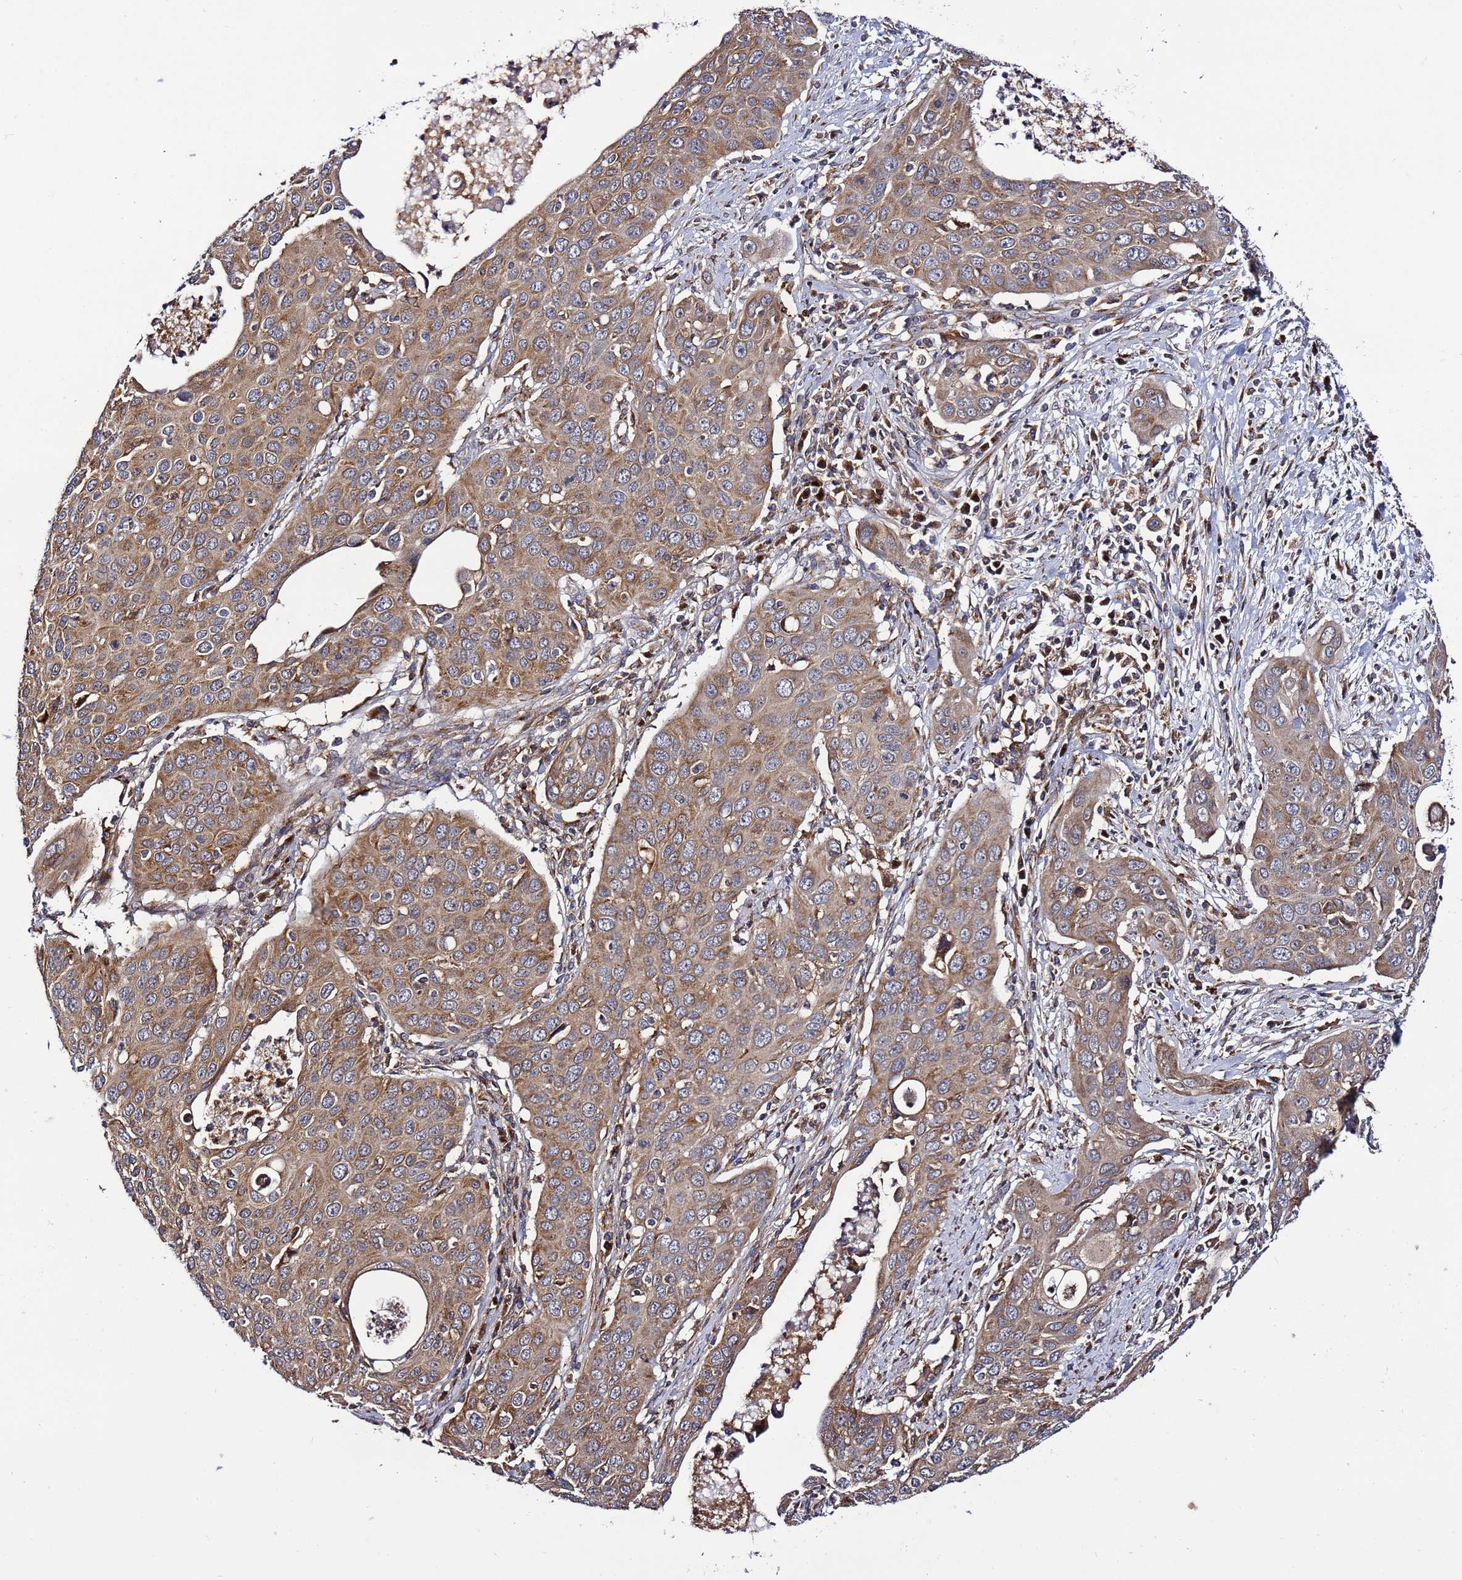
{"staining": {"intensity": "moderate", "quantity": ">75%", "location": "cytoplasmic/membranous"}, "tissue": "cervical cancer", "cell_type": "Tumor cells", "image_type": "cancer", "snomed": [{"axis": "morphology", "description": "Squamous cell carcinoma, NOS"}, {"axis": "topography", "description": "Cervix"}], "caption": "The micrograph displays immunohistochemical staining of cervical squamous cell carcinoma. There is moderate cytoplasmic/membranous staining is seen in approximately >75% of tumor cells.", "gene": "TMEM176B", "patient": {"sex": "female", "age": 36}}